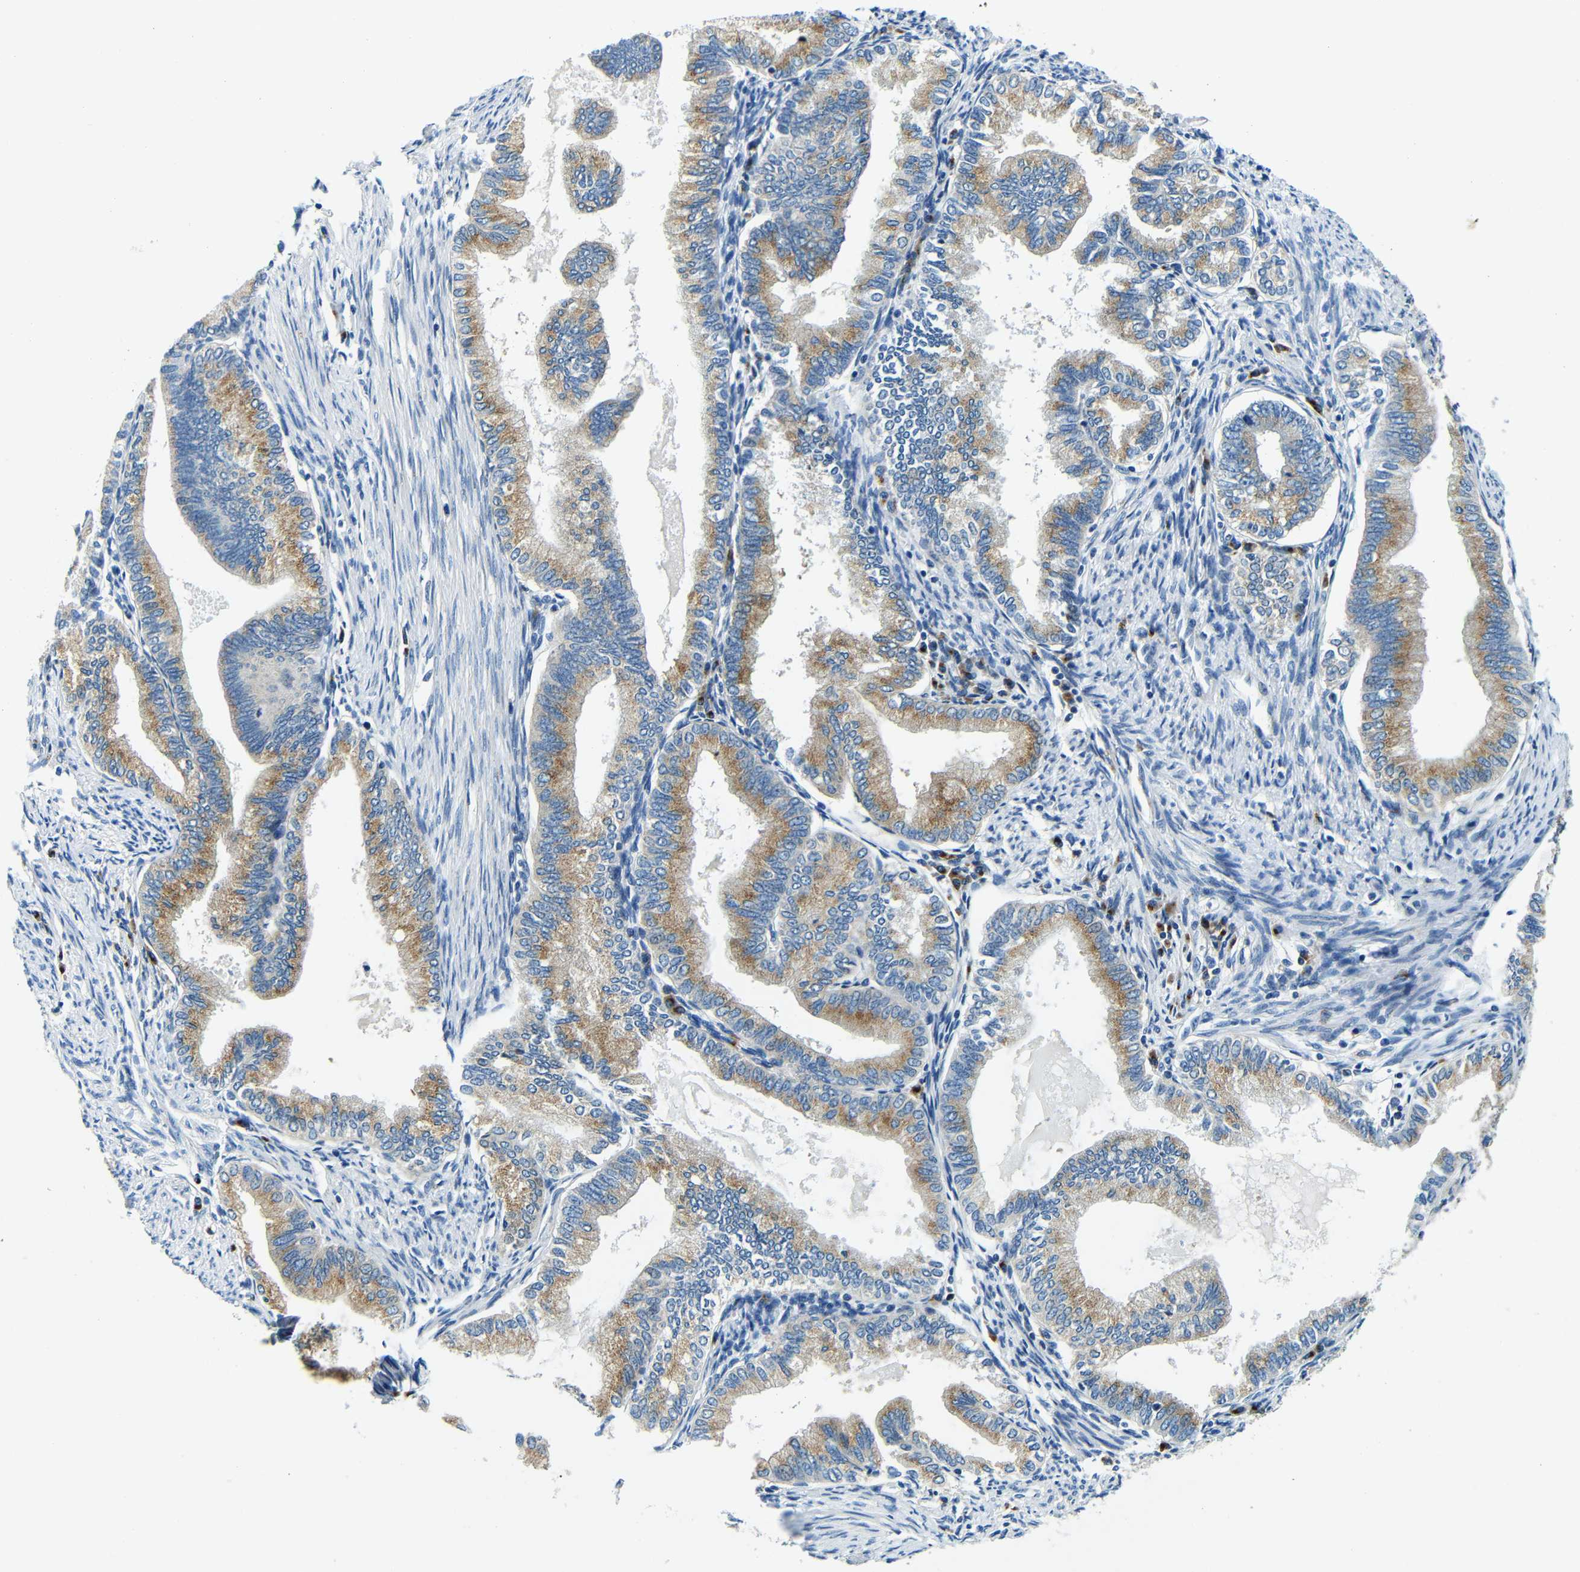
{"staining": {"intensity": "moderate", "quantity": ">75%", "location": "cytoplasmic/membranous"}, "tissue": "endometrial cancer", "cell_type": "Tumor cells", "image_type": "cancer", "snomed": [{"axis": "morphology", "description": "Adenocarcinoma, NOS"}, {"axis": "topography", "description": "Endometrium"}], "caption": "Endometrial cancer stained with immunohistochemistry (IHC) shows moderate cytoplasmic/membranous staining in about >75% of tumor cells.", "gene": "USO1", "patient": {"sex": "female", "age": 86}}